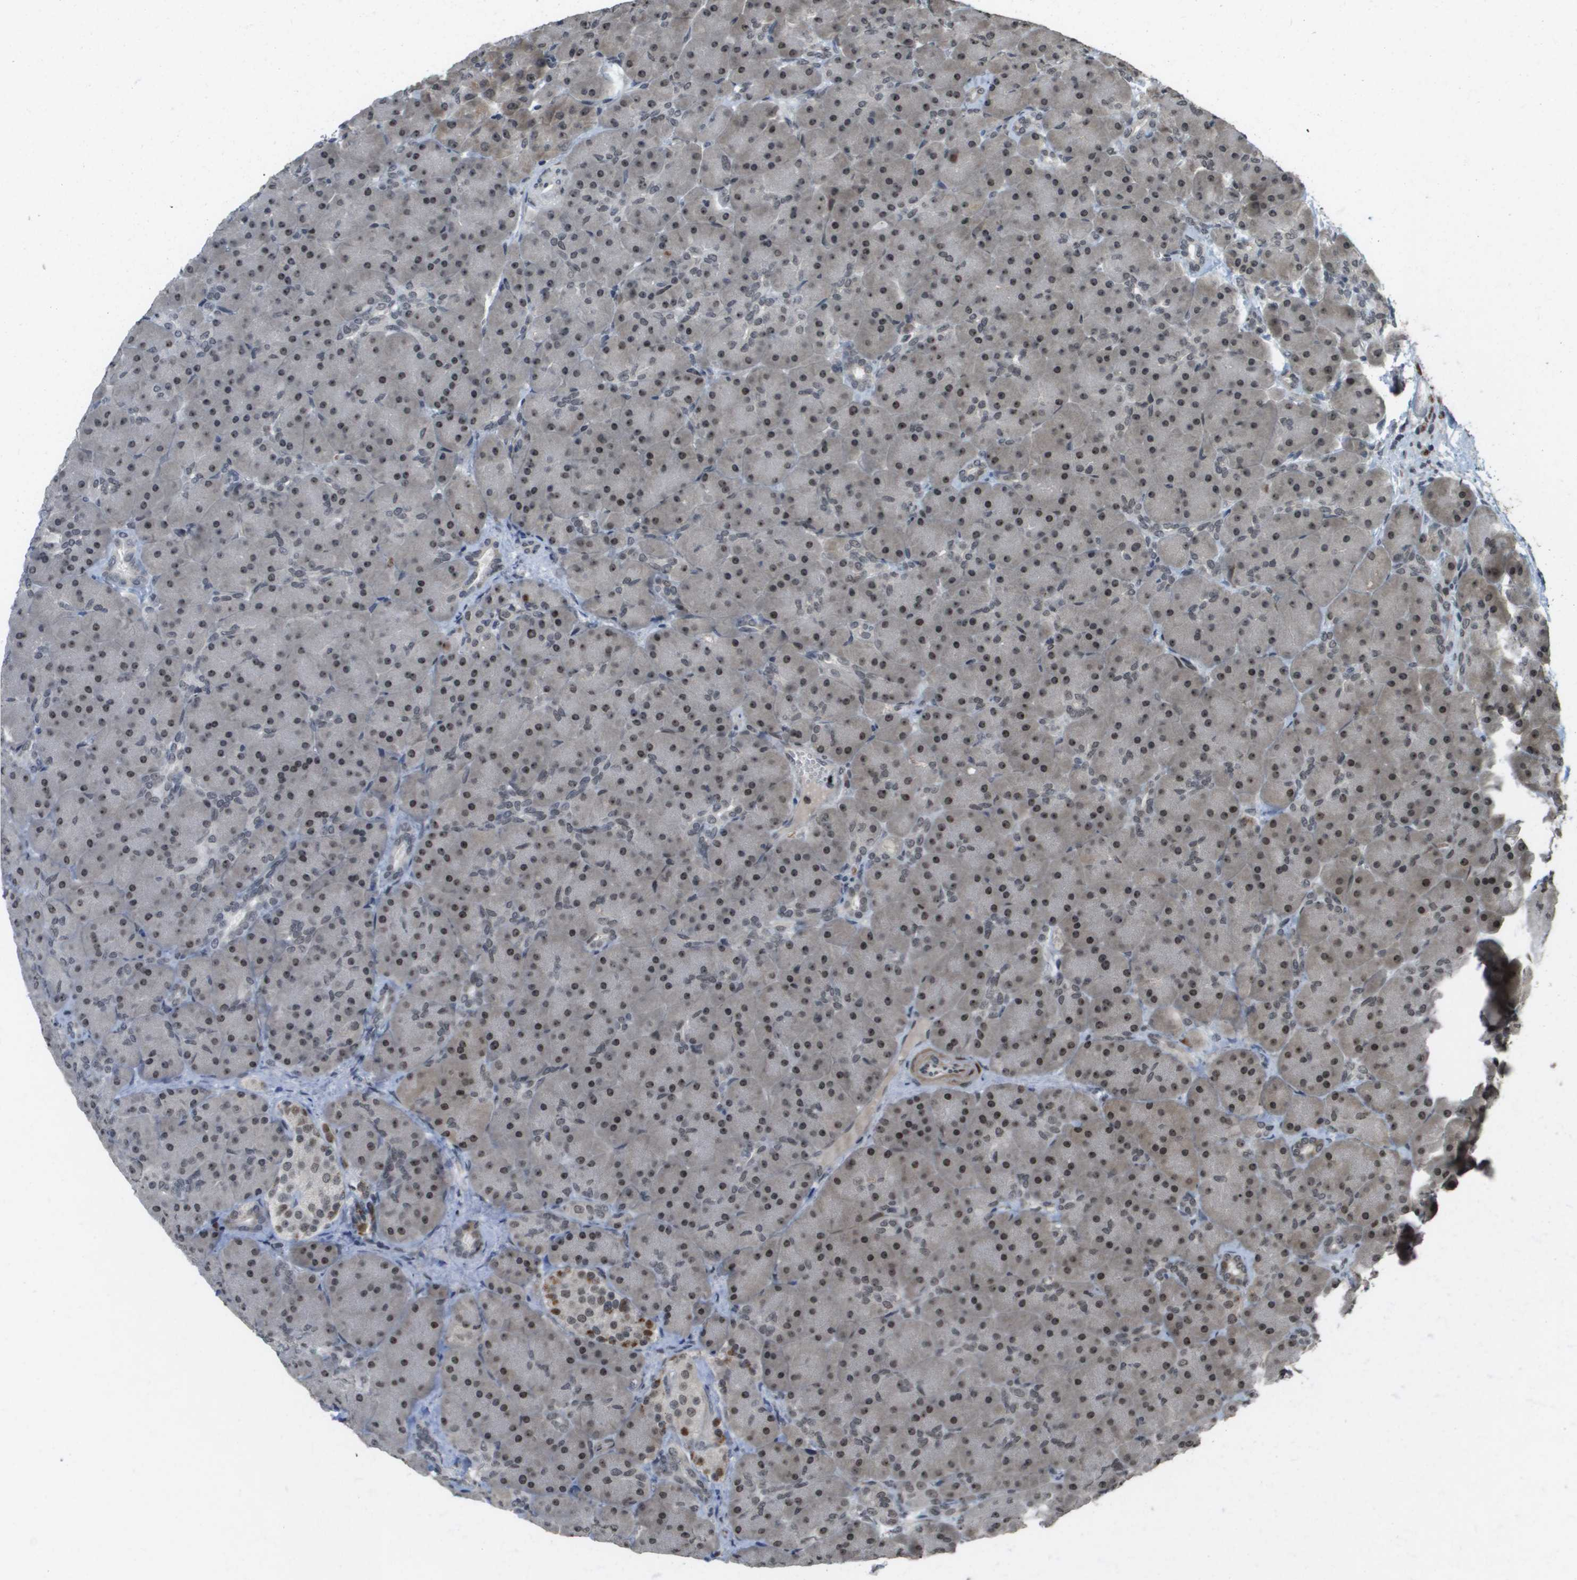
{"staining": {"intensity": "weak", "quantity": ">75%", "location": "cytoplasmic/membranous,nuclear"}, "tissue": "pancreas", "cell_type": "Exocrine glandular cells", "image_type": "normal", "snomed": [{"axis": "morphology", "description": "Normal tissue, NOS"}, {"axis": "topography", "description": "Pancreas"}], "caption": "This image reveals unremarkable pancreas stained with immunohistochemistry (IHC) to label a protein in brown. The cytoplasmic/membranous,nuclear of exocrine glandular cells show weak positivity for the protein. Nuclei are counter-stained blue.", "gene": "KAT5", "patient": {"sex": "male", "age": 66}}